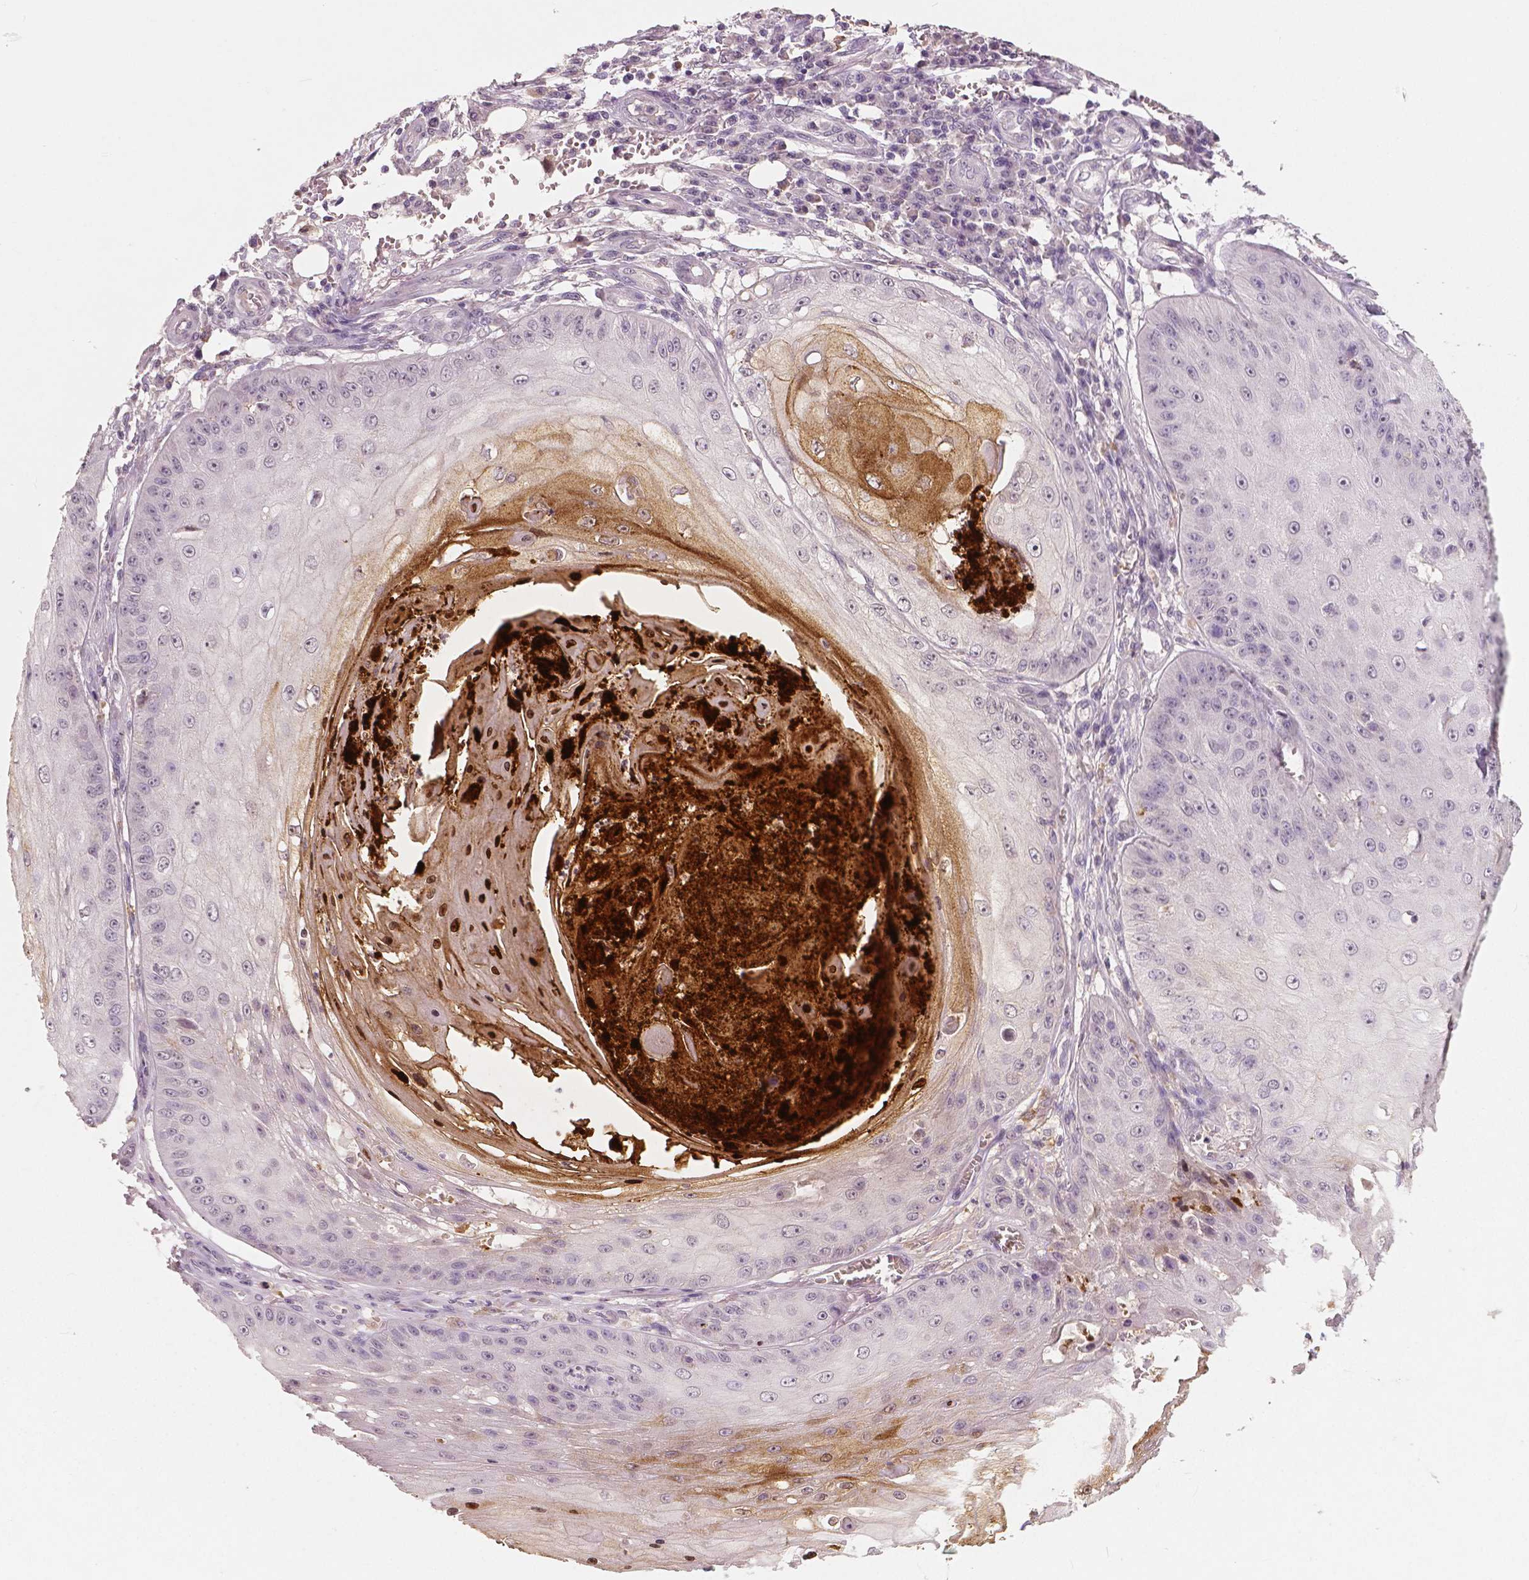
{"staining": {"intensity": "moderate", "quantity": "<25%", "location": "cytoplasmic/membranous,nuclear"}, "tissue": "skin cancer", "cell_type": "Tumor cells", "image_type": "cancer", "snomed": [{"axis": "morphology", "description": "Squamous cell carcinoma, NOS"}, {"axis": "topography", "description": "Skin"}], "caption": "The image reveals immunohistochemical staining of skin cancer. There is moderate cytoplasmic/membranous and nuclear expression is seen in approximately <25% of tumor cells.", "gene": "RNASE7", "patient": {"sex": "male", "age": 70}}